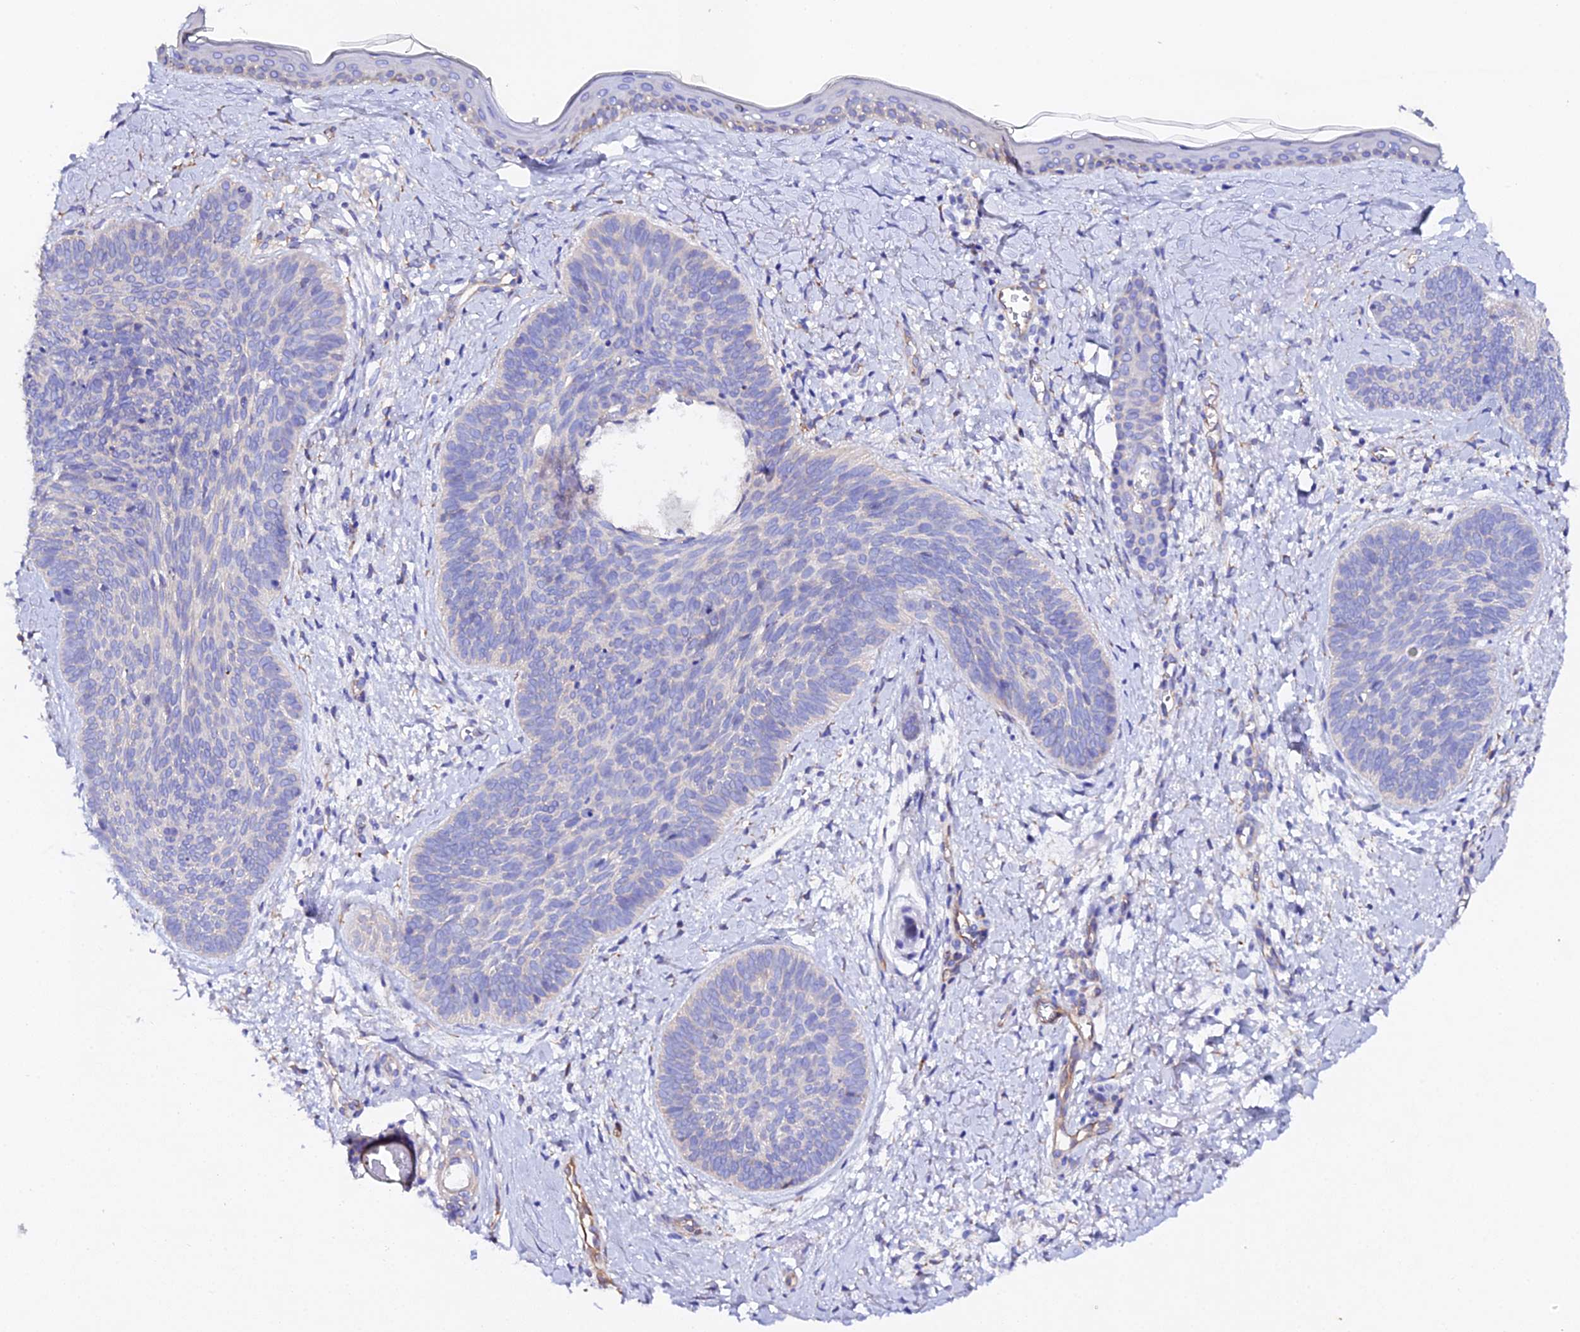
{"staining": {"intensity": "negative", "quantity": "none", "location": "none"}, "tissue": "skin cancer", "cell_type": "Tumor cells", "image_type": "cancer", "snomed": [{"axis": "morphology", "description": "Basal cell carcinoma"}, {"axis": "topography", "description": "Skin"}], "caption": "This histopathology image is of basal cell carcinoma (skin) stained with immunohistochemistry to label a protein in brown with the nuclei are counter-stained blue. There is no staining in tumor cells.", "gene": "CFAP45", "patient": {"sex": "female", "age": 81}}